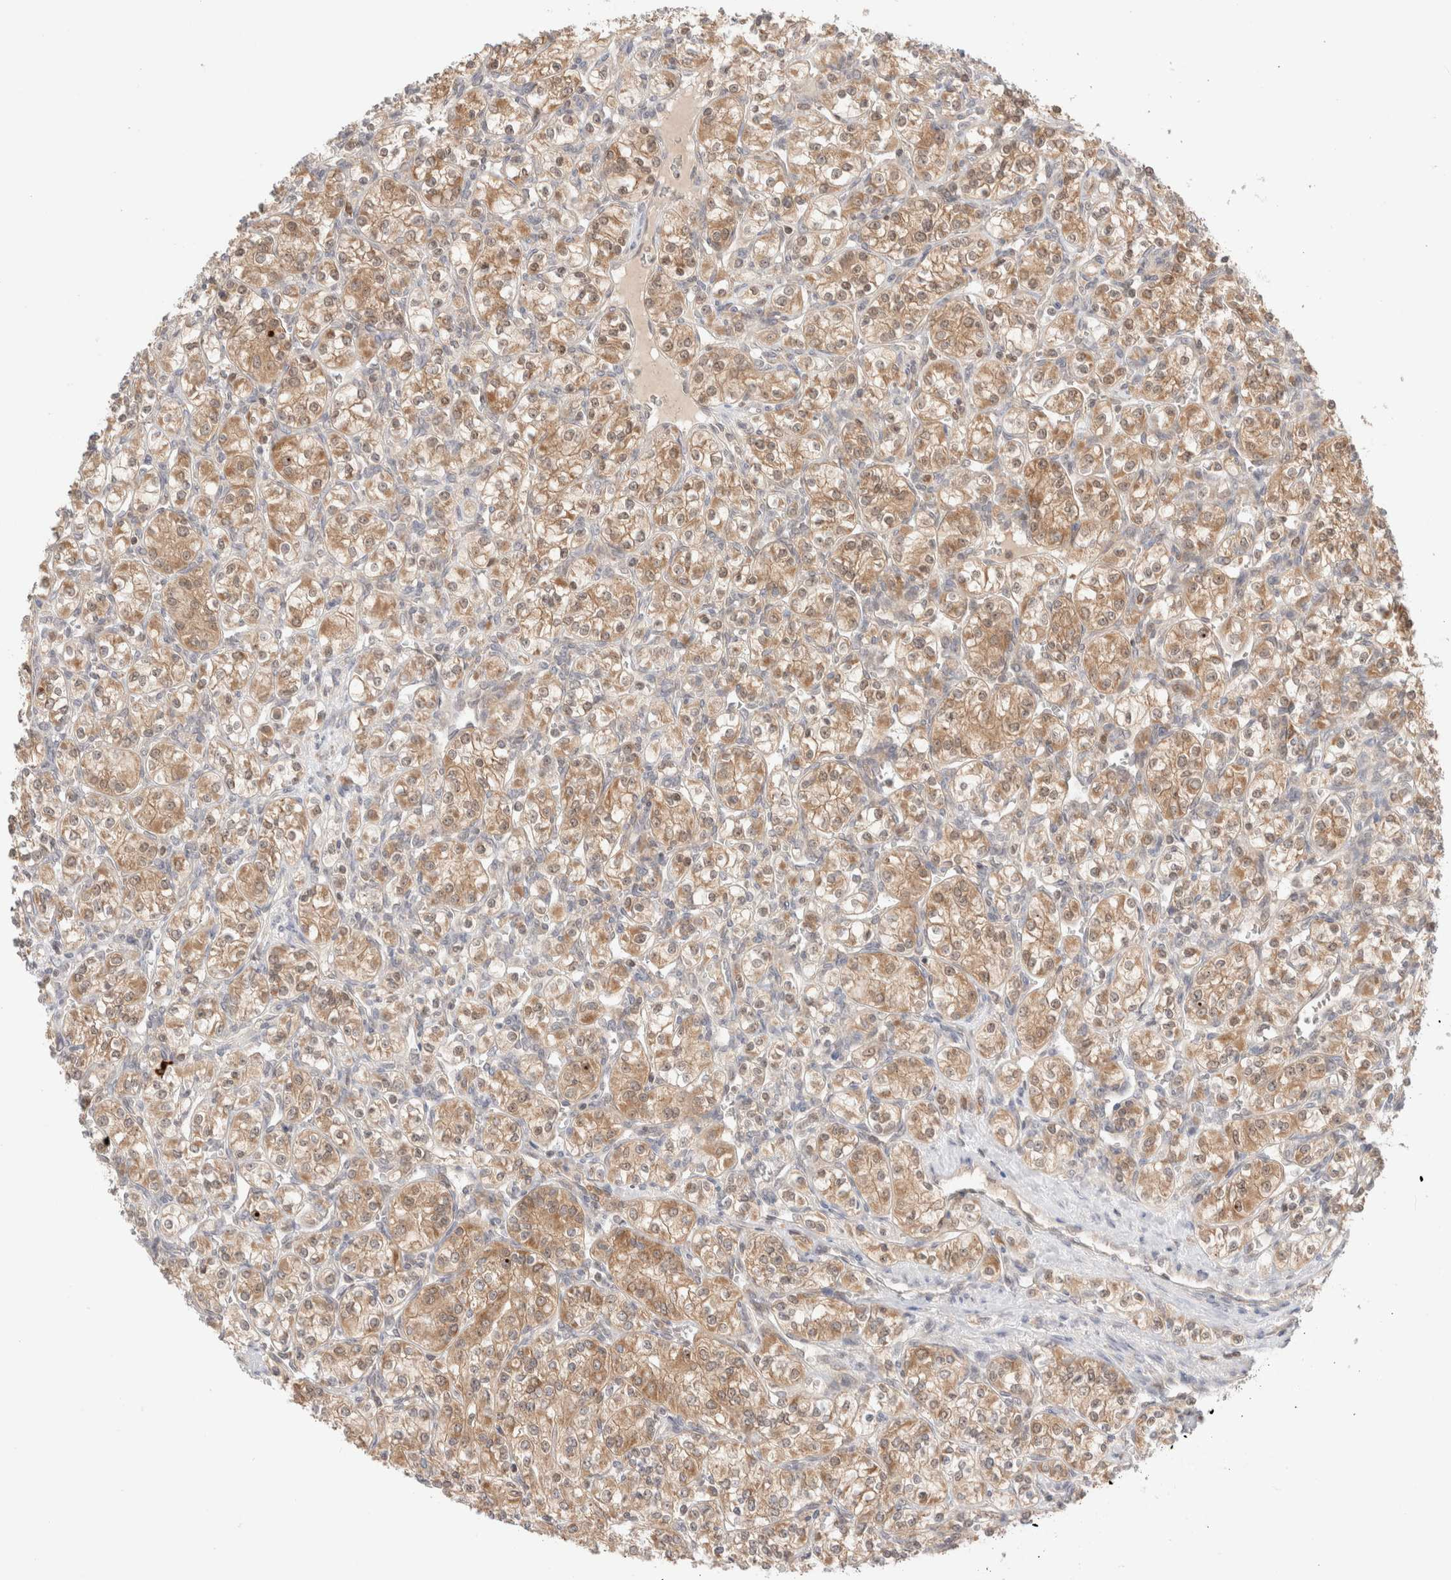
{"staining": {"intensity": "moderate", "quantity": ">75%", "location": "cytoplasmic/membranous"}, "tissue": "renal cancer", "cell_type": "Tumor cells", "image_type": "cancer", "snomed": [{"axis": "morphology", "description": "Adenocarcinoma, NOS"}, {"axis": "topography", "description": "Kidney"}], "caption": "Protein staining by immunohistochemistry demonstrates moderate cytoplasmic/membranous expression in about >75% of tumor cells in renal cancer (adenocarcinoma).", "gene": "XKR4", "patient": {"sex": "male", "age": 77}}